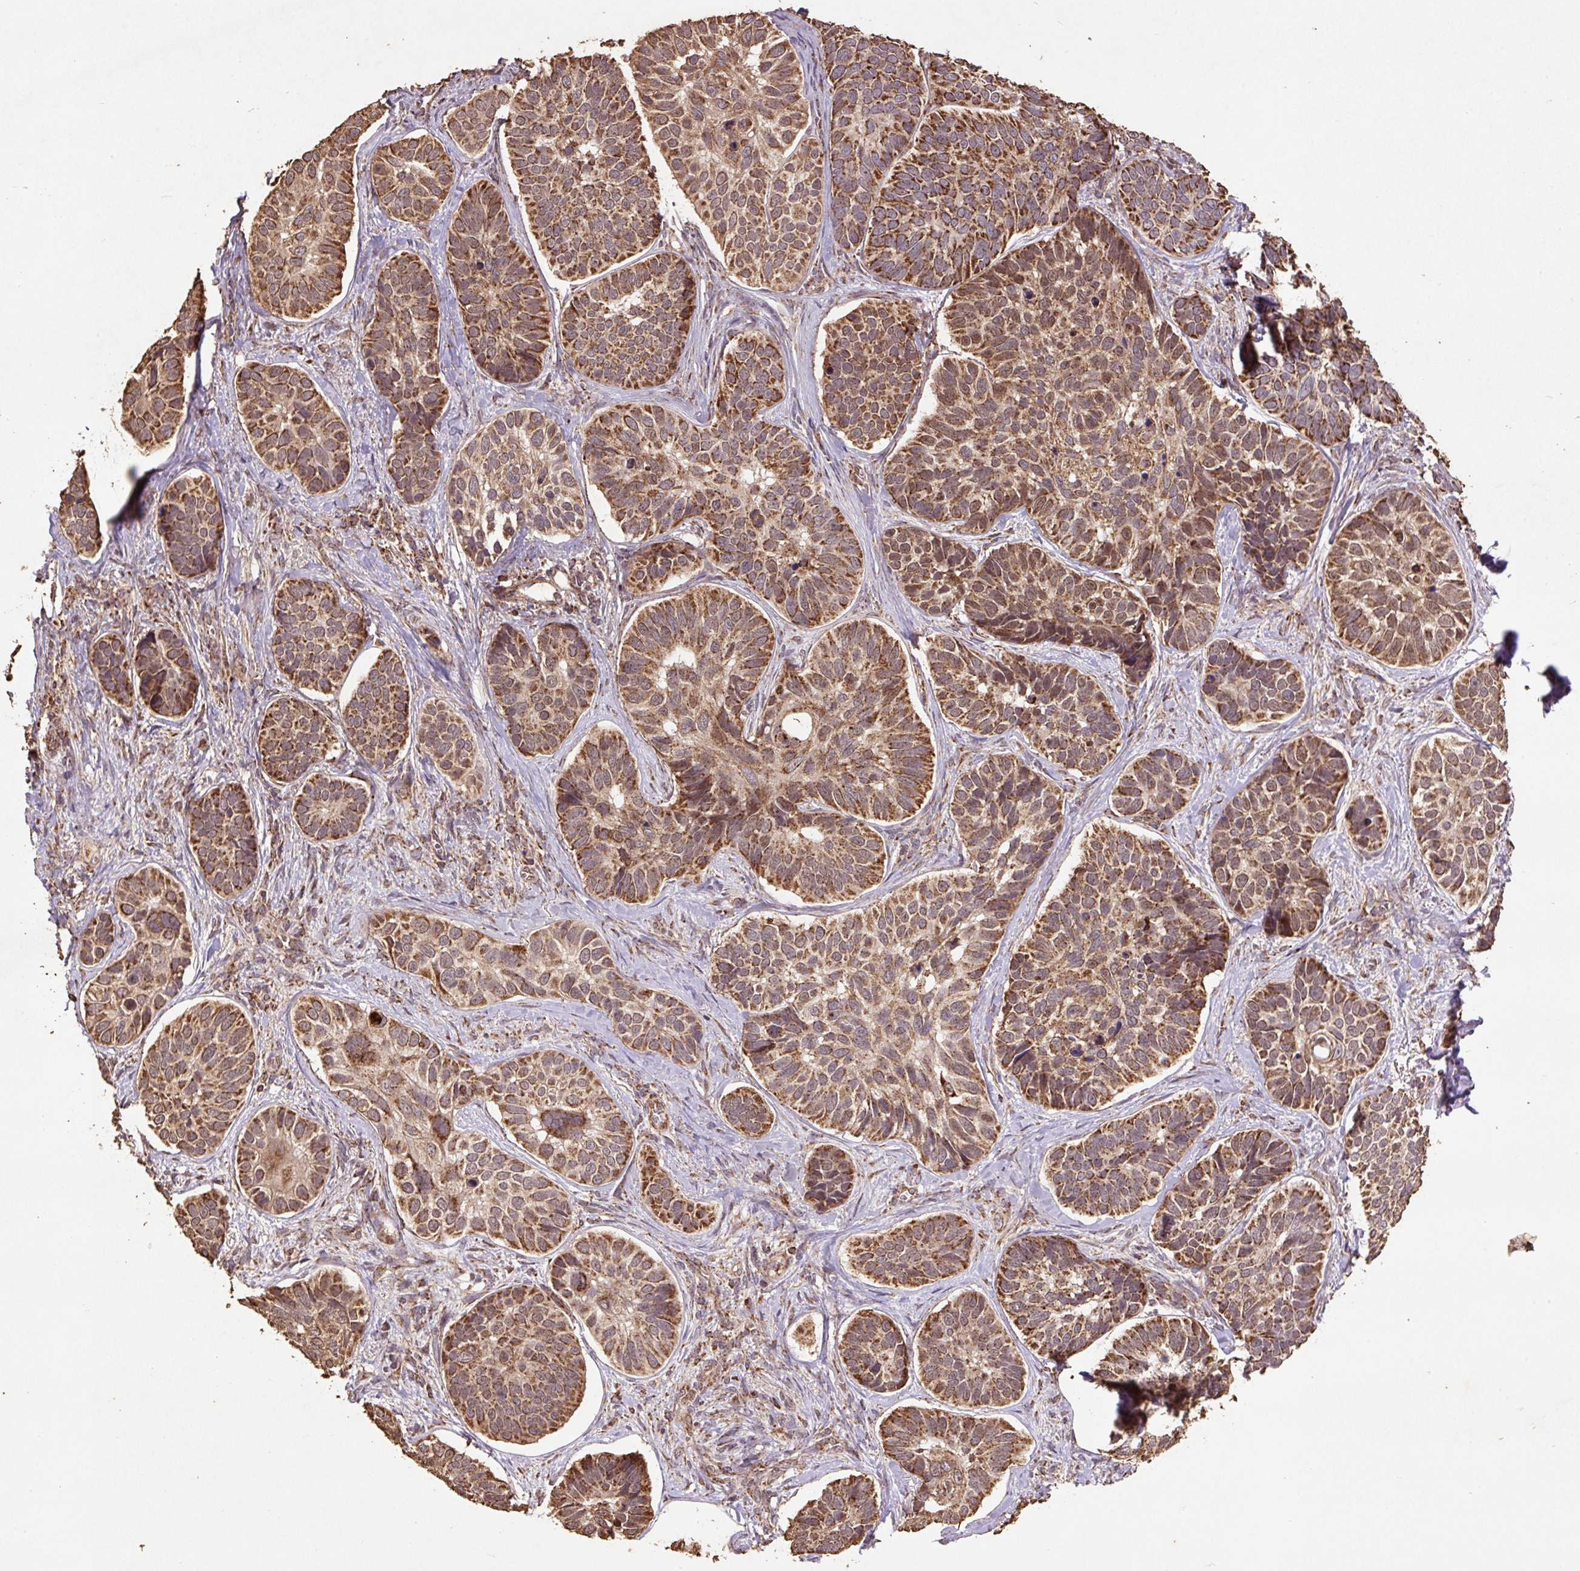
{"staining": {"intensity": "strong", "quantity": ">75%", "location": "cytoplasmic/membranous"}, "tissue": "skin cancer", "cell_type": "Tumor cells", "image_type": "cancer", "snomed": [{"axis": "morphology", "description": "Basal cell carcinoma"}, {"axis": "topography", "description": "Skin"}], "caption": "Protein staining by IHC exhibits strong cytoplasmic/membranous positivity in about >75% of tumor cells in skin cancer (basal cell carcinoma).", "gene": "ATP5F1A", "patient": {"sex": "male", "age": 62}}